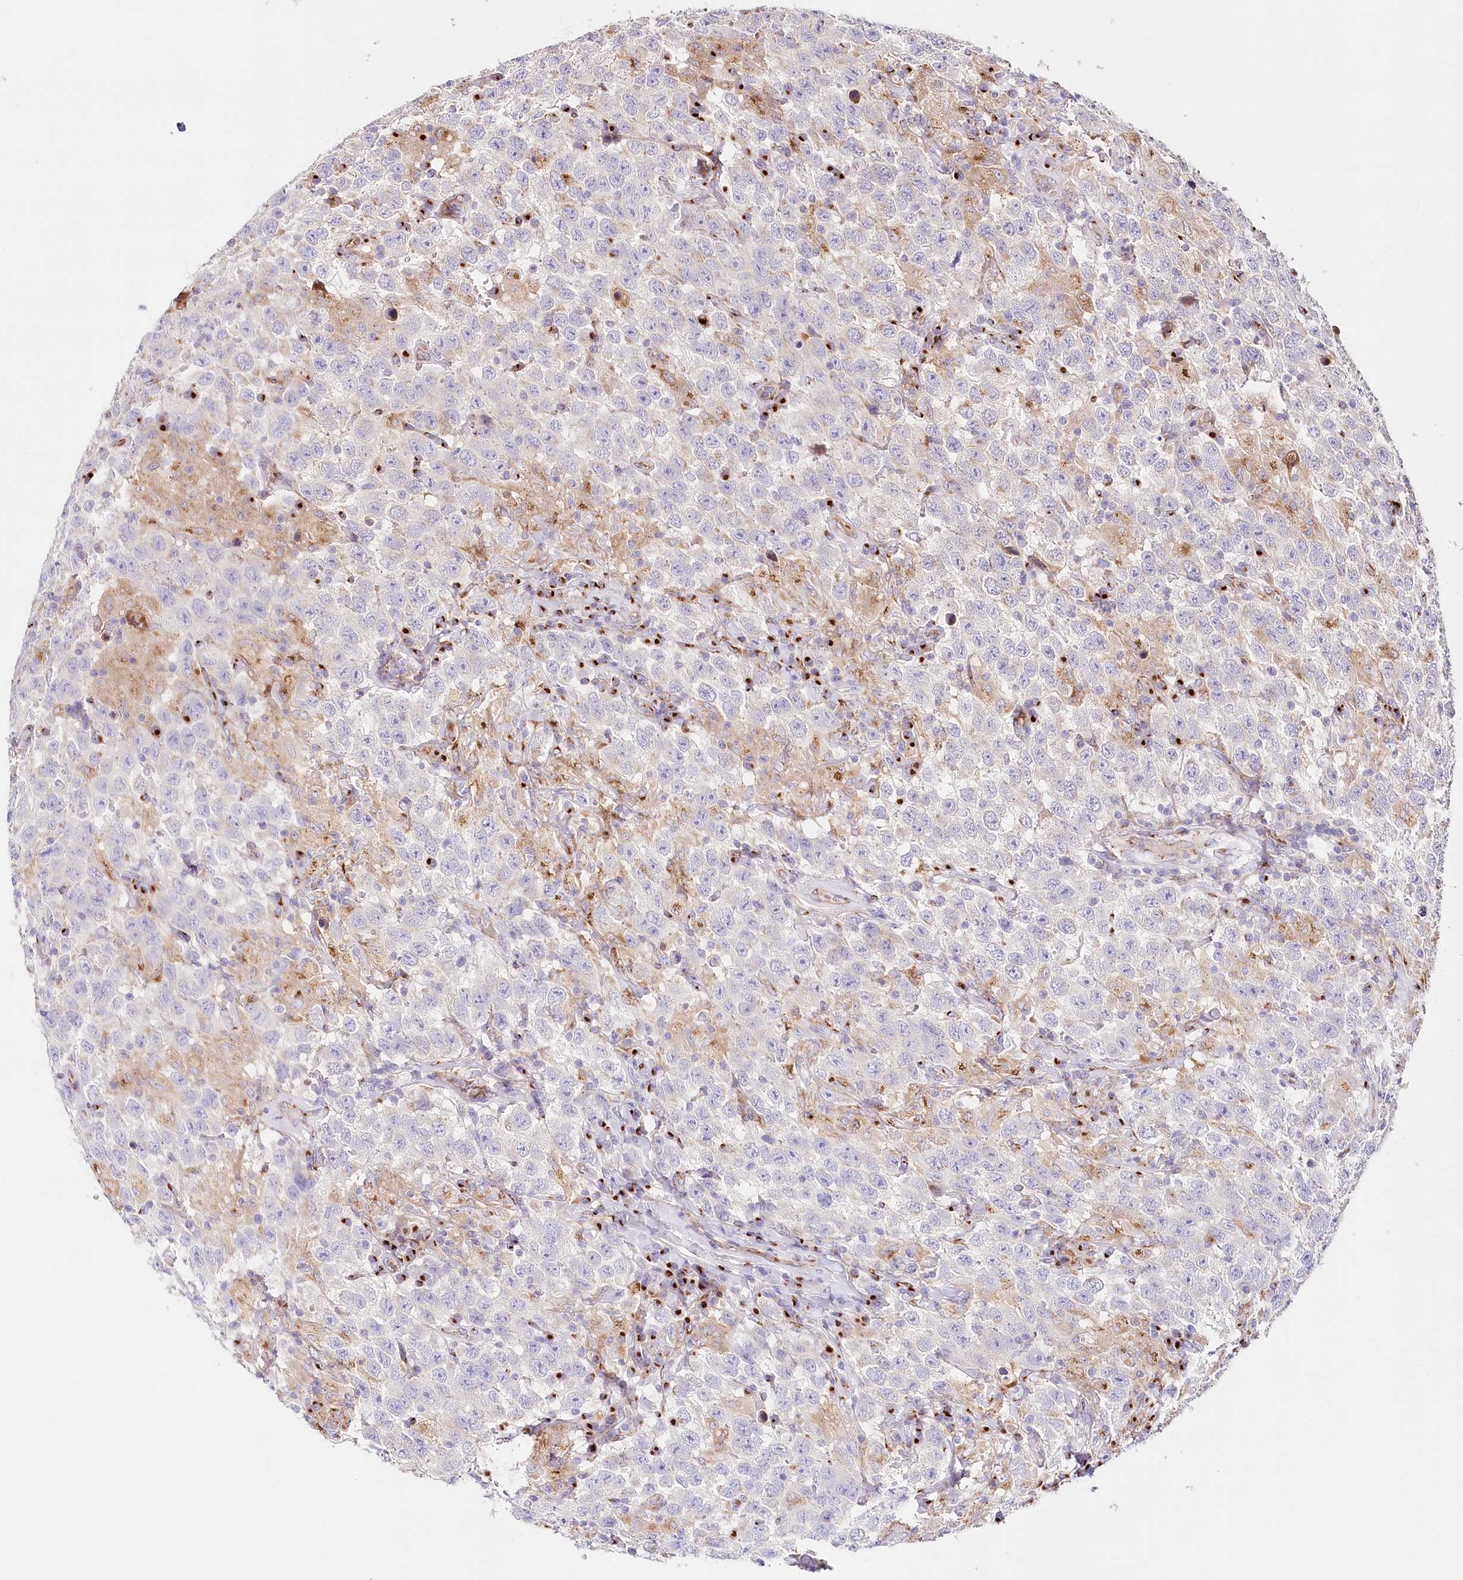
{"staining": {"intensity": "negative", "quantity": "none", "location": "none"}, "tissue": "testis cancer", "cell_type": "Tumor cells", "image_type": "cancer", "snomed": [{"axis": "morphology", "description": "Seminoma, NOS"}, {"axis": "topography", "description": "Testis"}], "caption": "DAB immunohistochemical staining of seminoma (testis) displays no significant expression in tumor cells.", "gene": "ABRAXAS2", "patient": {"sex": "male", "age": 41}}